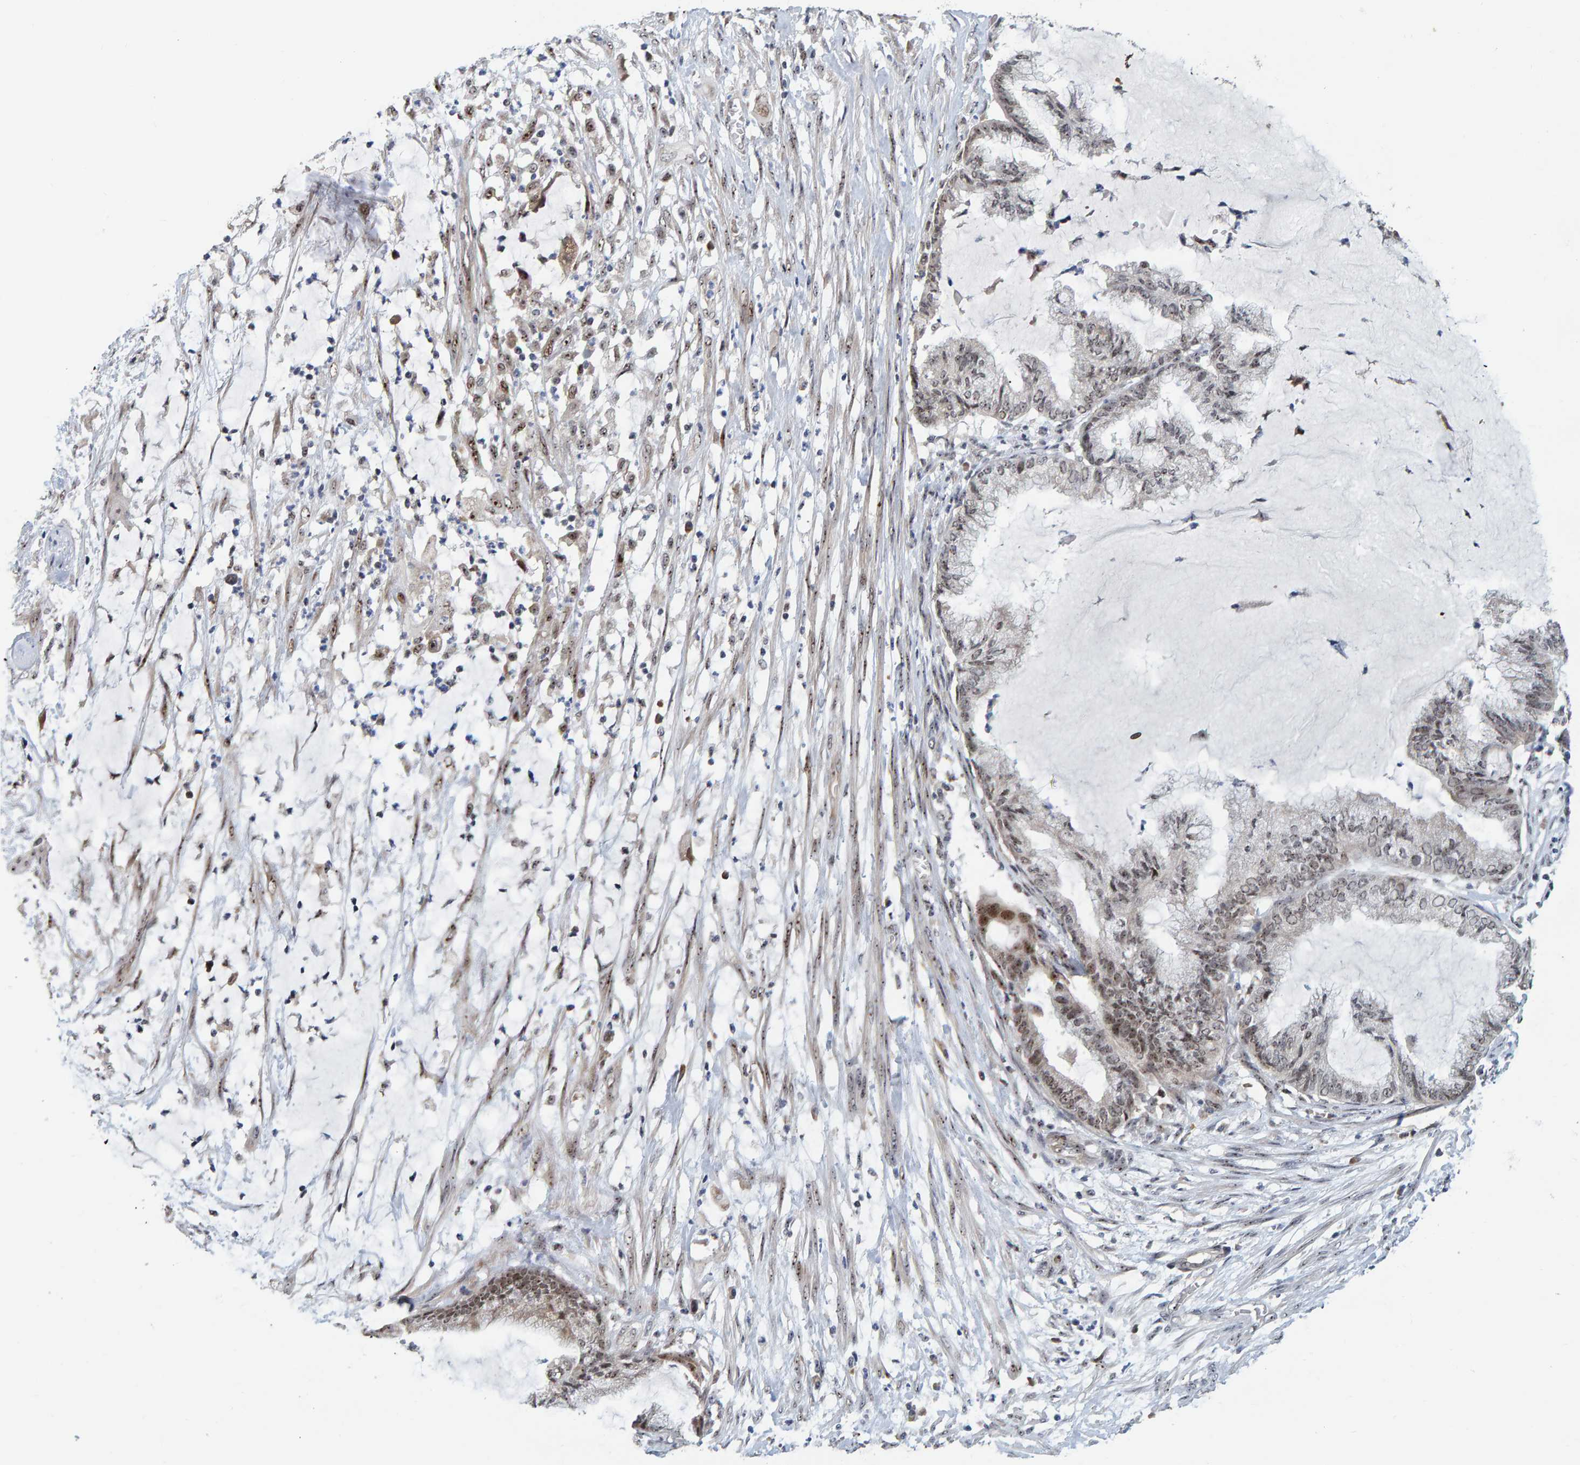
{"staining": {"intensity": "weak", "quantity": "25%-75%", "location": "nuclear"}, "tissue": "endometrial cancer", "cell_type": "Tumor cells", "image_type": "cancer", "snomed": [{"axis": "morphology", "description": "Adenocarcinoma, NOS"}, {"axis": "topography", "description": "Endometrium"}], "caption": "Adenocarcinoma (endometrial) tissue demonstrates weak nuclear positivity in about 25%-75% of tumor cells", "gene": "POLR1E", "patient": {"sex": "female", "age": 86}}